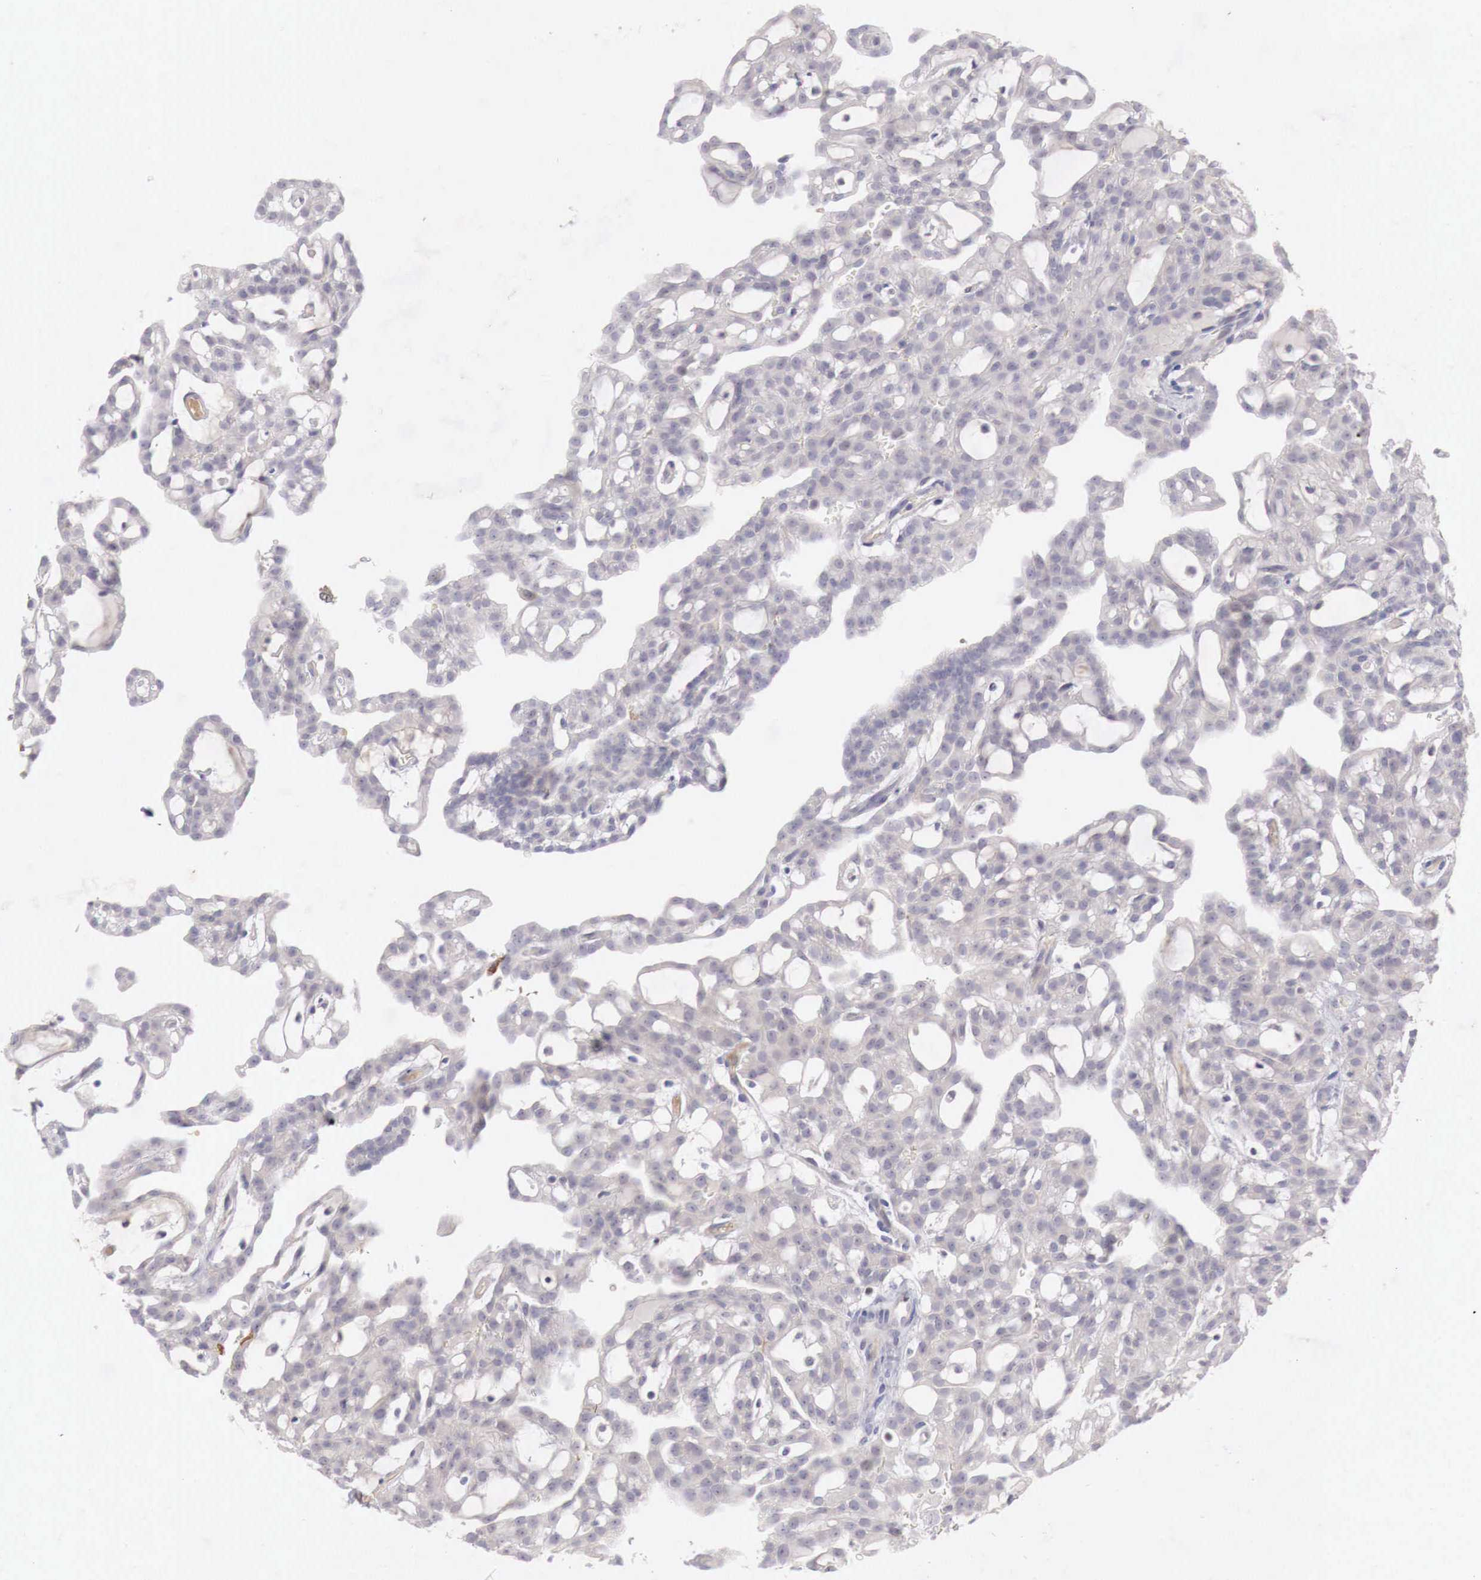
{"staining": {"intensity": "negative", "quantity": "none", "location": "none"}, "tissue": "renal cancer", "cell_type": "Tumor cells", "image_type": "cancer", "snomed": [{"axis": "morphology", "description": "Adenocarcinoma, NOS"}, {"axis": "topography", "description": "Kidney"}], "caption": "The photomicrograph shows no significant staining in tumor cells of renal cancer (adenocarcinoma).", "gene": "GATA1", "patient": {"sex": "male", "age": 63}}